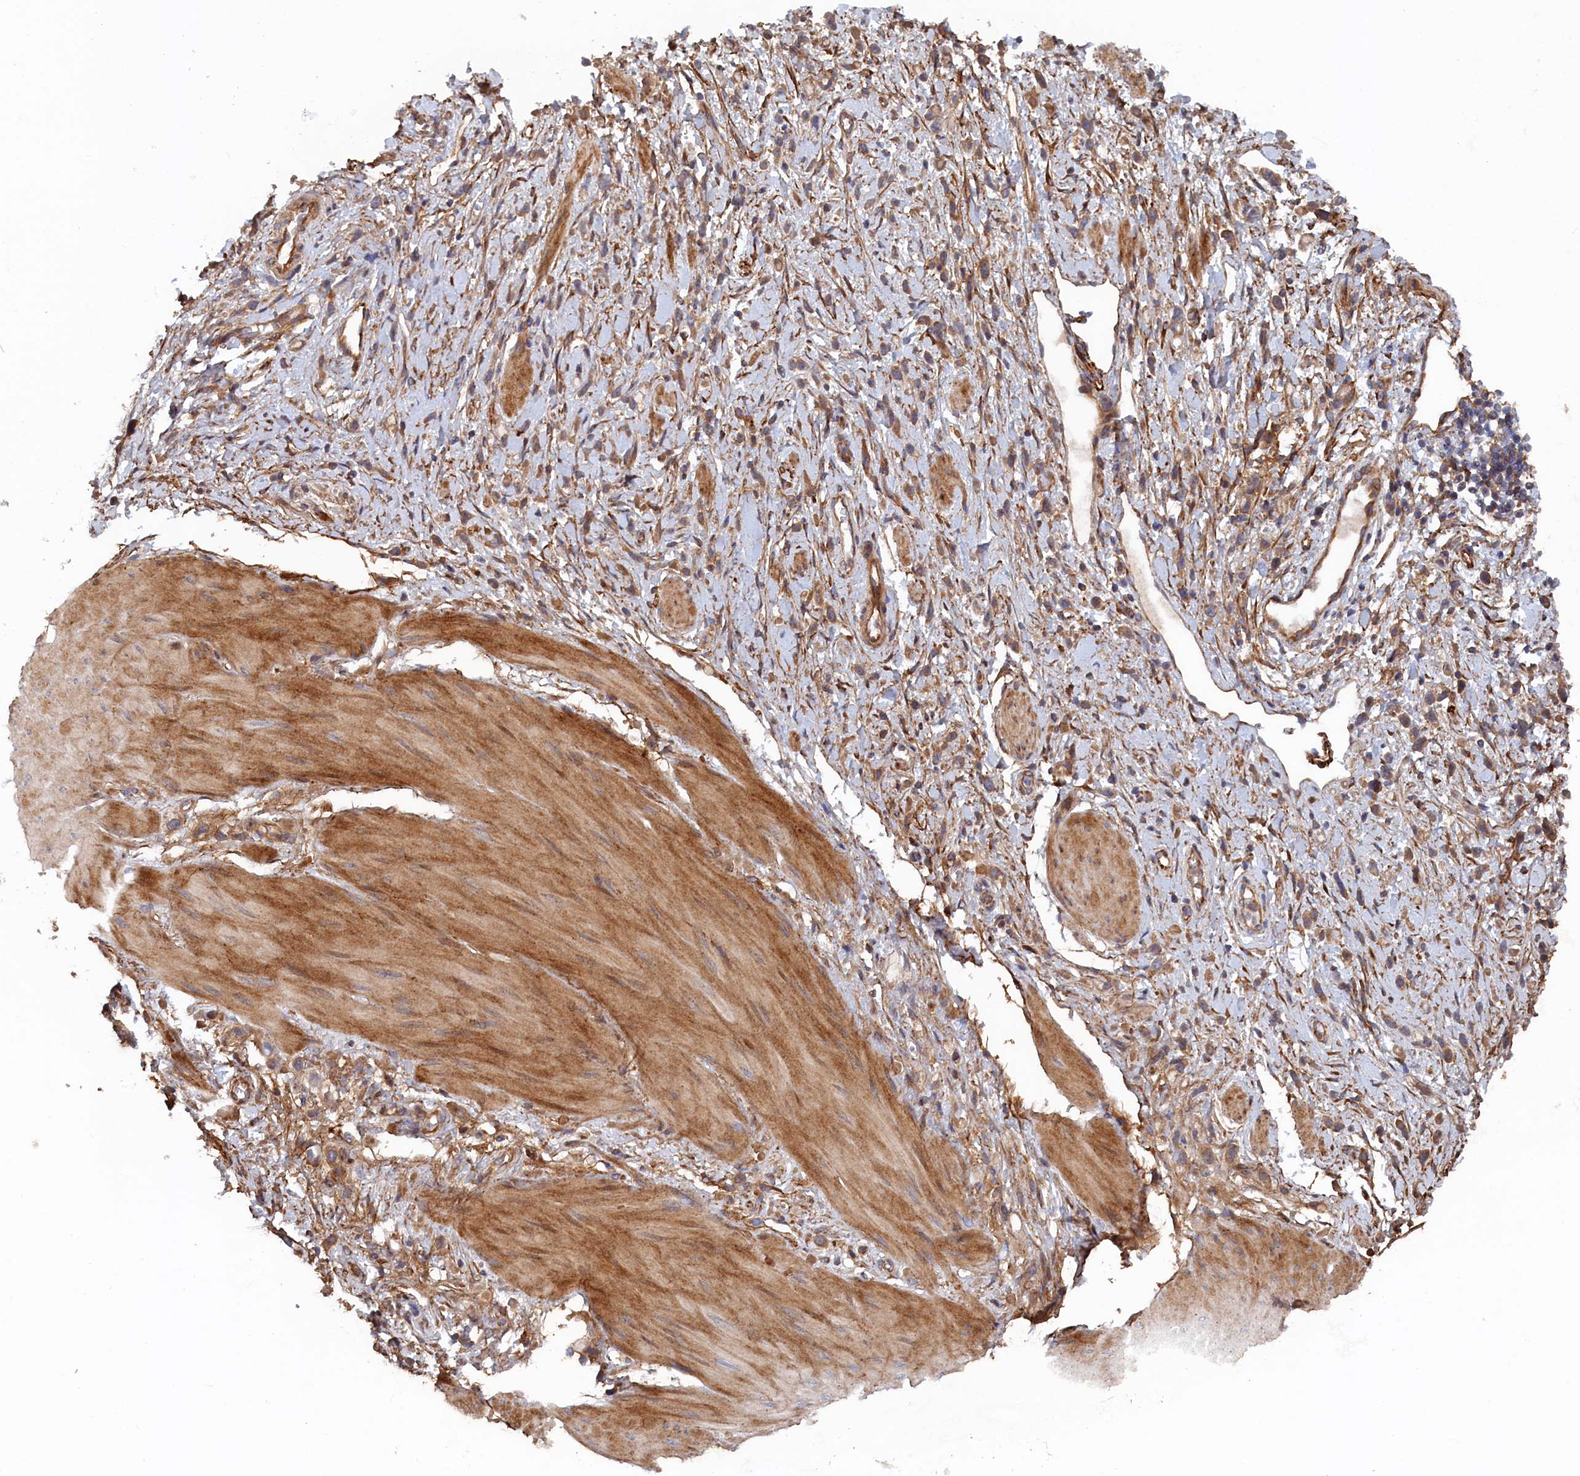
{"staining": {"intensity": "weak", "quantity": ">75%", "location": "cytoplasmic/membranous"}, "tissue": "stomach cancer", "cell_type": "Tumor cells", "image_type": "cancer", "snomed": [{"axis": "morphology", "description": "Adenocarcinoma, NOS"}, {"axis": "topography", "description": "Stomach"}], "caption": "Human stomach adenocarcinoma stained for a protein (brown) reveals weak cytoplasmic/membranous positive positivity in approximately >75% of tumor cells.", "gene": "TMEM196", "patient": {"sex": "female", "age": 65}}